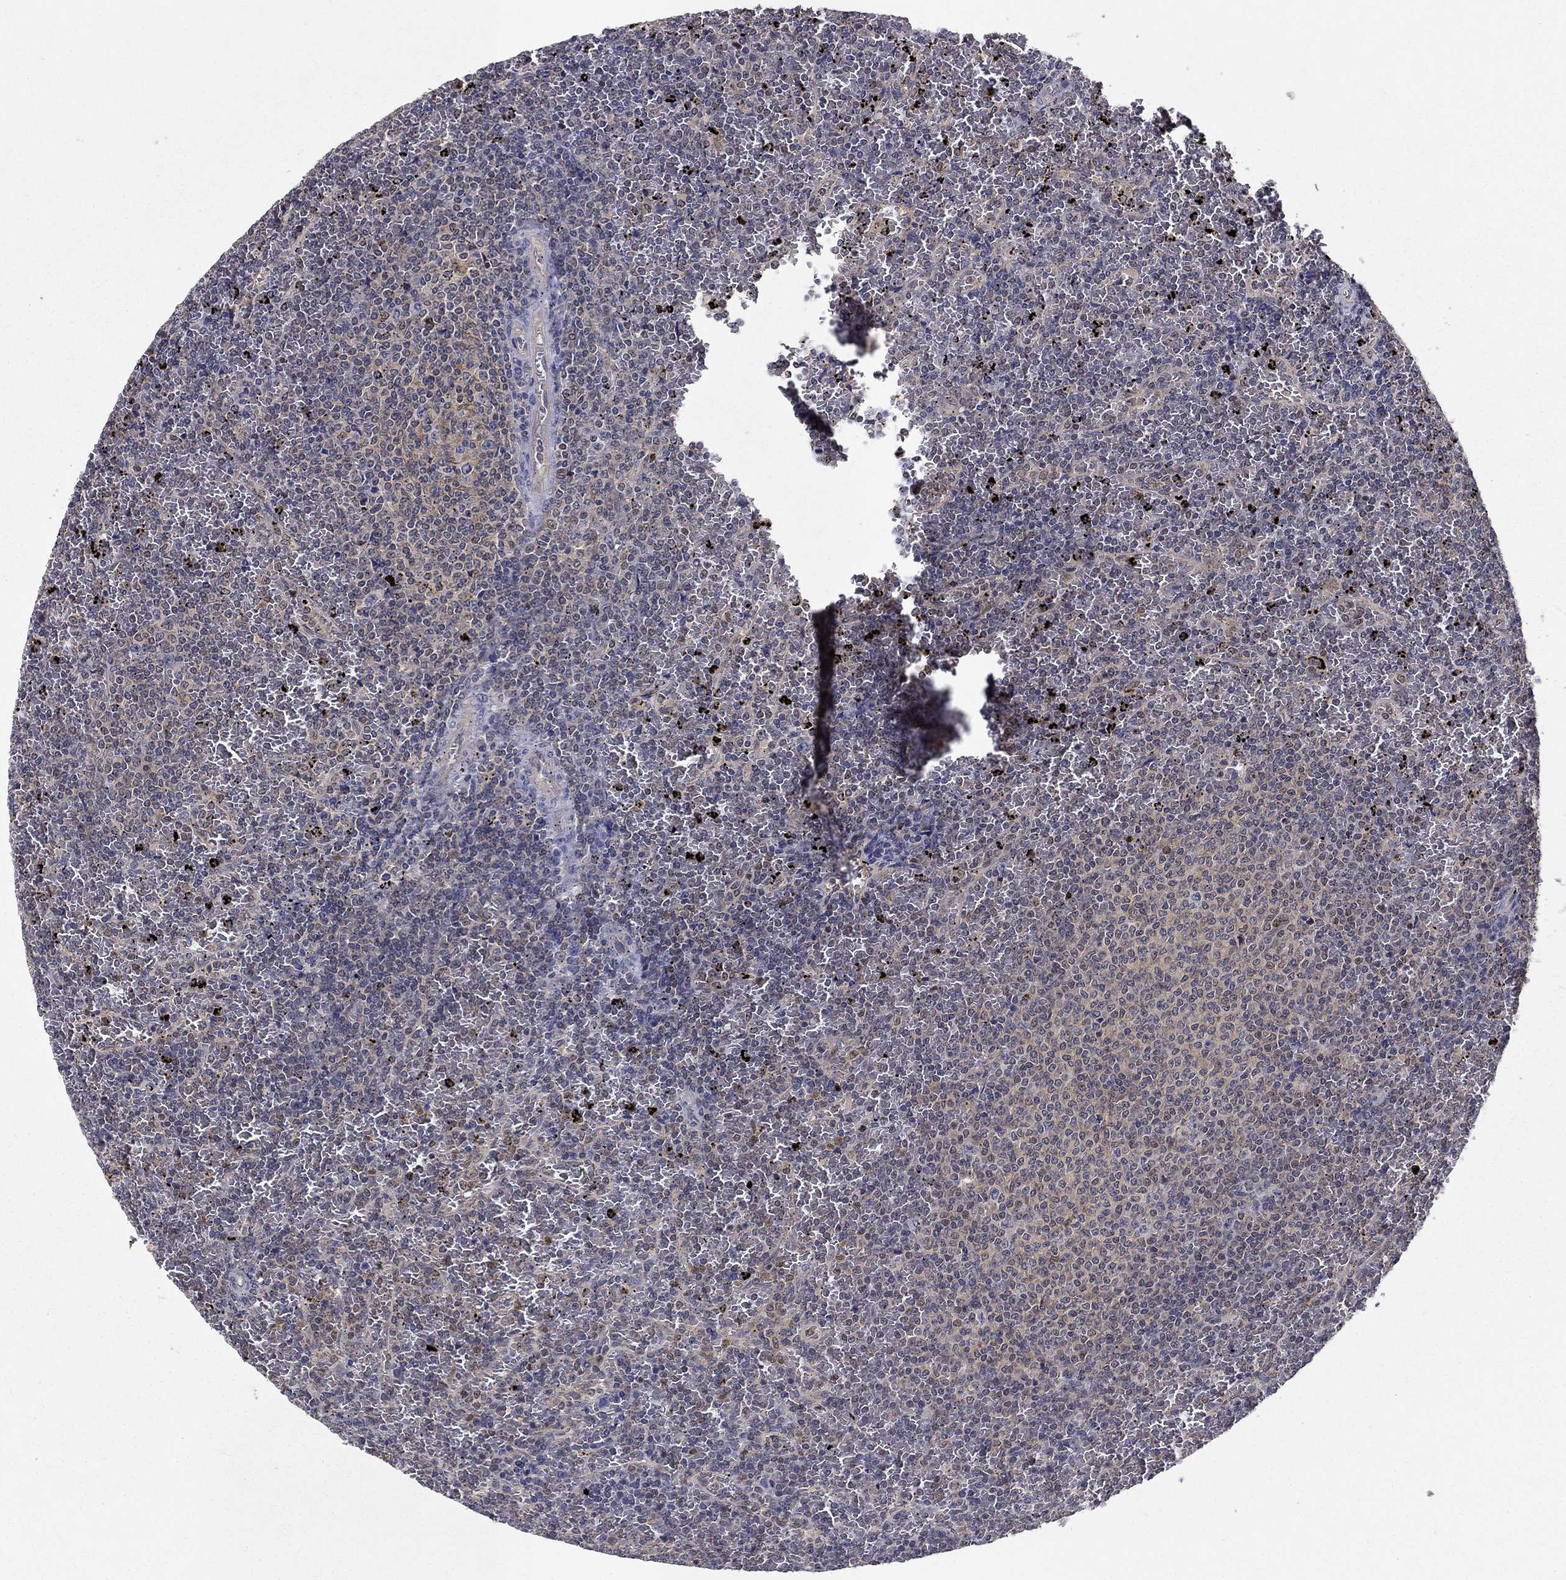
{"staining": {"intensity": "negative", "quantity": "none", "location": "none"}, "tissue": "lymphoma", "cell_type": "Tumor cells", "image_type": "cancer", "snomed": [{"axis": "morphology", "description": "Malignant lymphoma, non-Hodgkin's type, Low grade"}, {"axis": "topography", "description": "Spleen"}], "caption": "An IHC photomicrograph of lymphoma is shown. There is no staining in tumor cells of lymphoma.", "gene": "GLTP", "patient": {"sex": "female", "age": 77}}